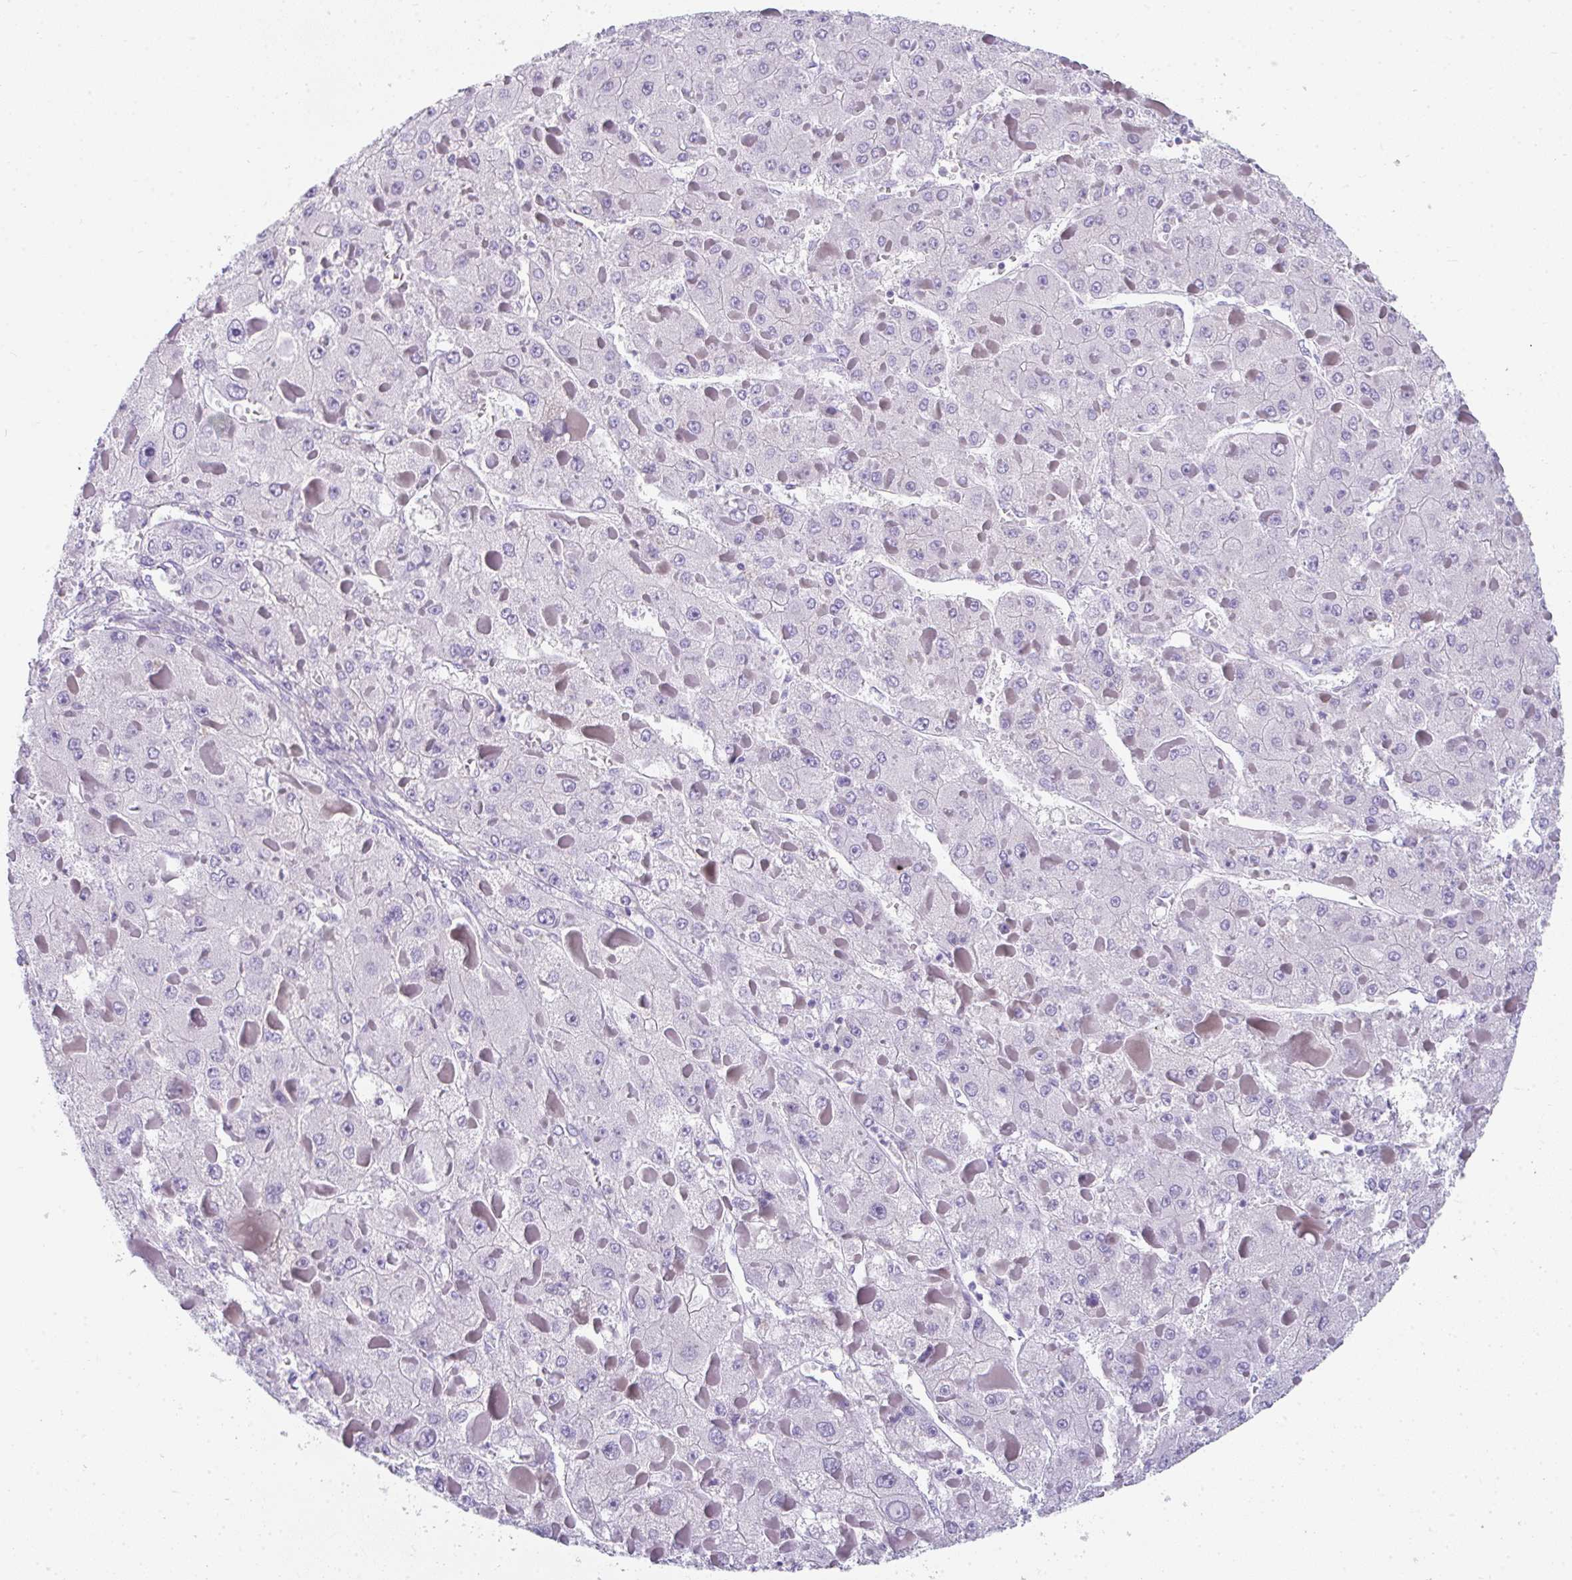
{"staining": {"intensity": "negative", "quantity": "none", "location": "none"}, "tissue": "liver cancer", "cell_type": "Tumor cells", "image_type": "cancer", "snomed": [{"axis": "morphology", "description": "Carcinoma, Hepatocellular, NOS"}, {"axis": "topography", "description": "Liver"}], "caption": "Tumor cells are negative for protein expression in human liver hepatocellular carcinoma.", "gene": "TTC30B", "patient": {"sex": "female", "age": 73}}